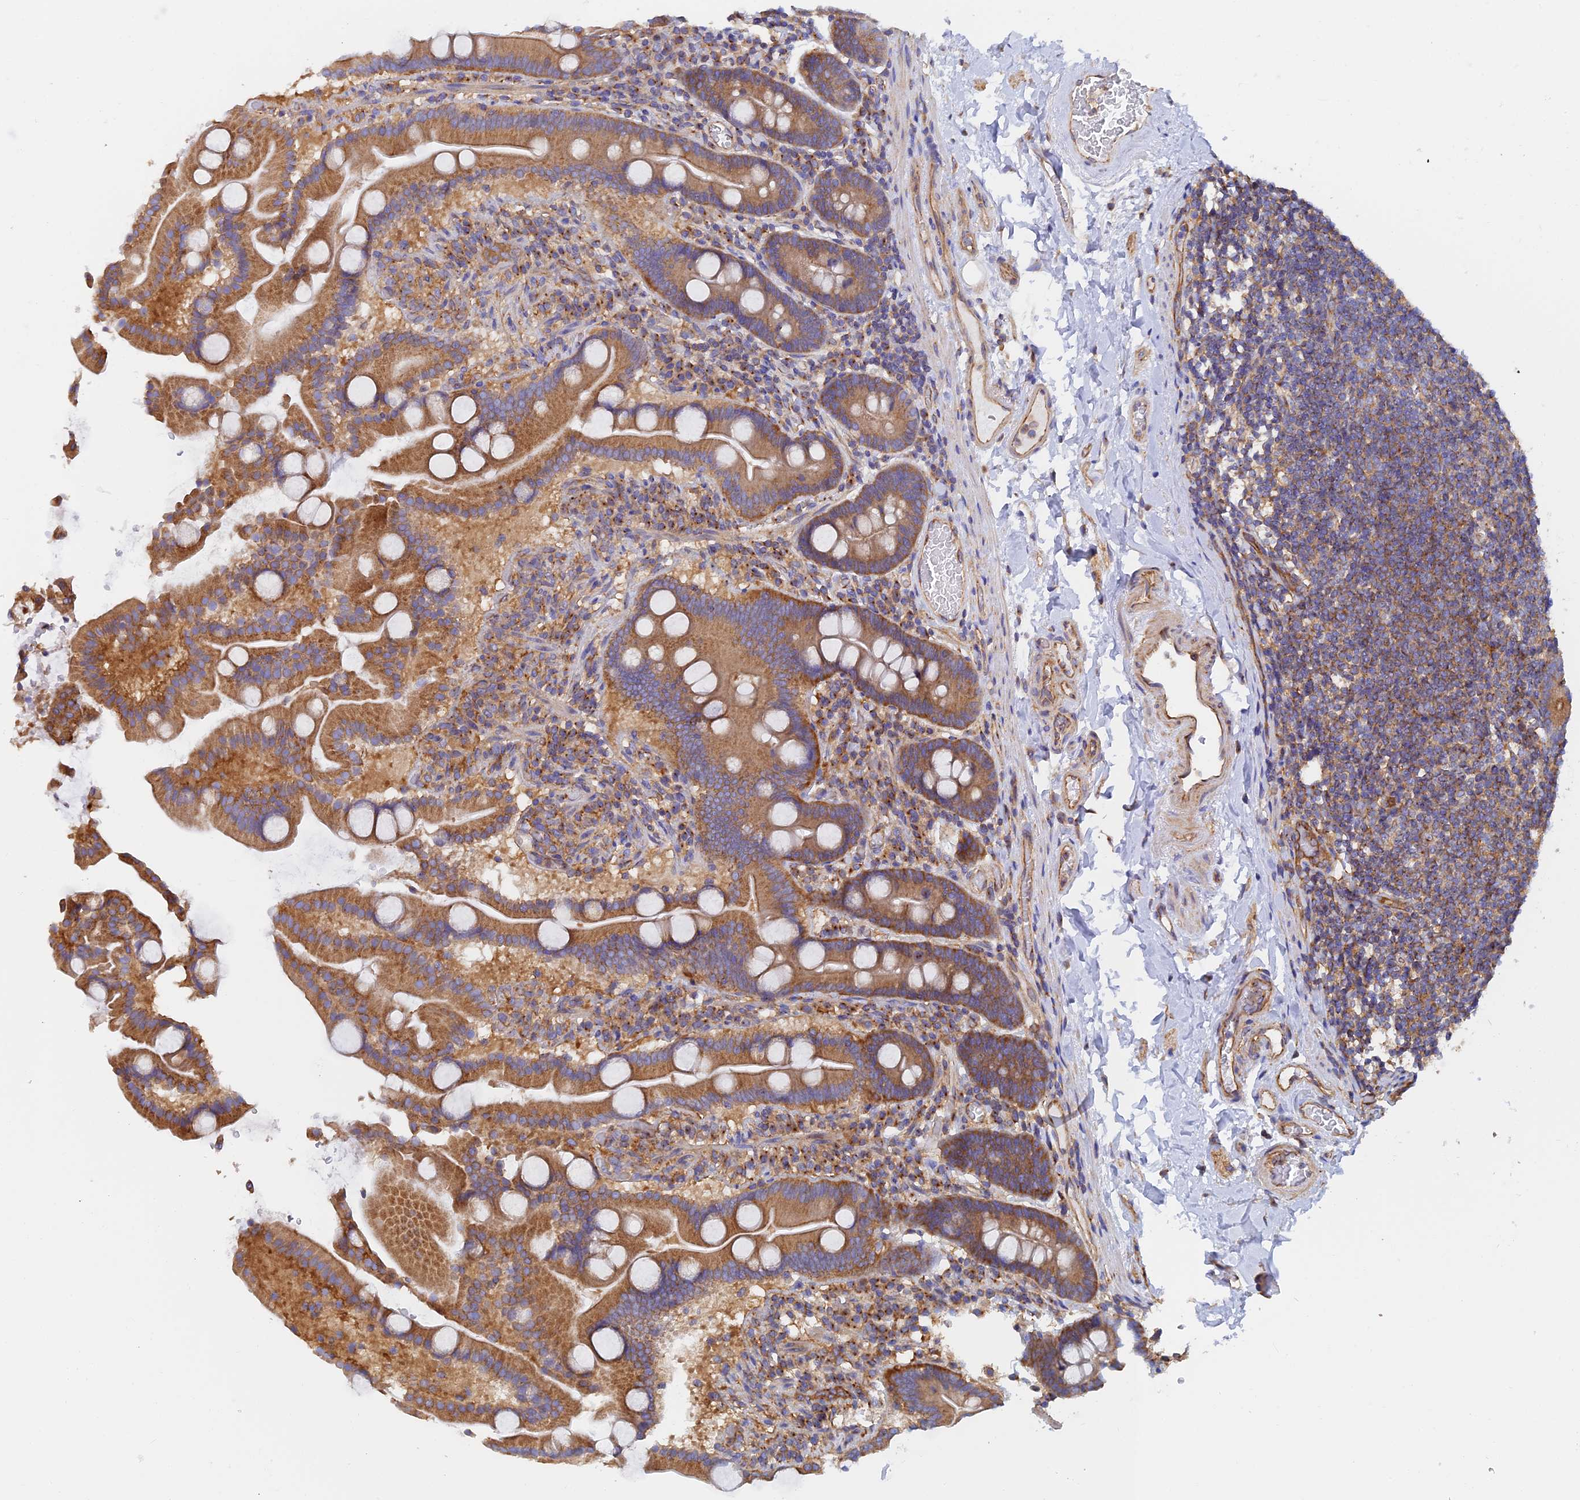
{"staining": {"intensity": "moderate", "quantity": ">75%", "location": "cytoplasmic/membranous"}, "tissue": "duodenum", "cell_type": "Glandular cells", "image_type": "normal", "snomed": [{"axis": "morphology", "description": "Normal tissue, NOS"}, {"axis": "topography", "description": "Duodenum"}], "caption": "Immunohistochemistry (IHC) (DAB) staining of unremarkable duodenum shows moderate cytoplasmic/membranous protein expression in about >75% of glandular cells. (DAB (3,3'-diaminobenzidine) = brown stain, brightfield microscopy at high magnification).", "gene": "DCTN2", "patient": {"sex": "male", "age": 55}}